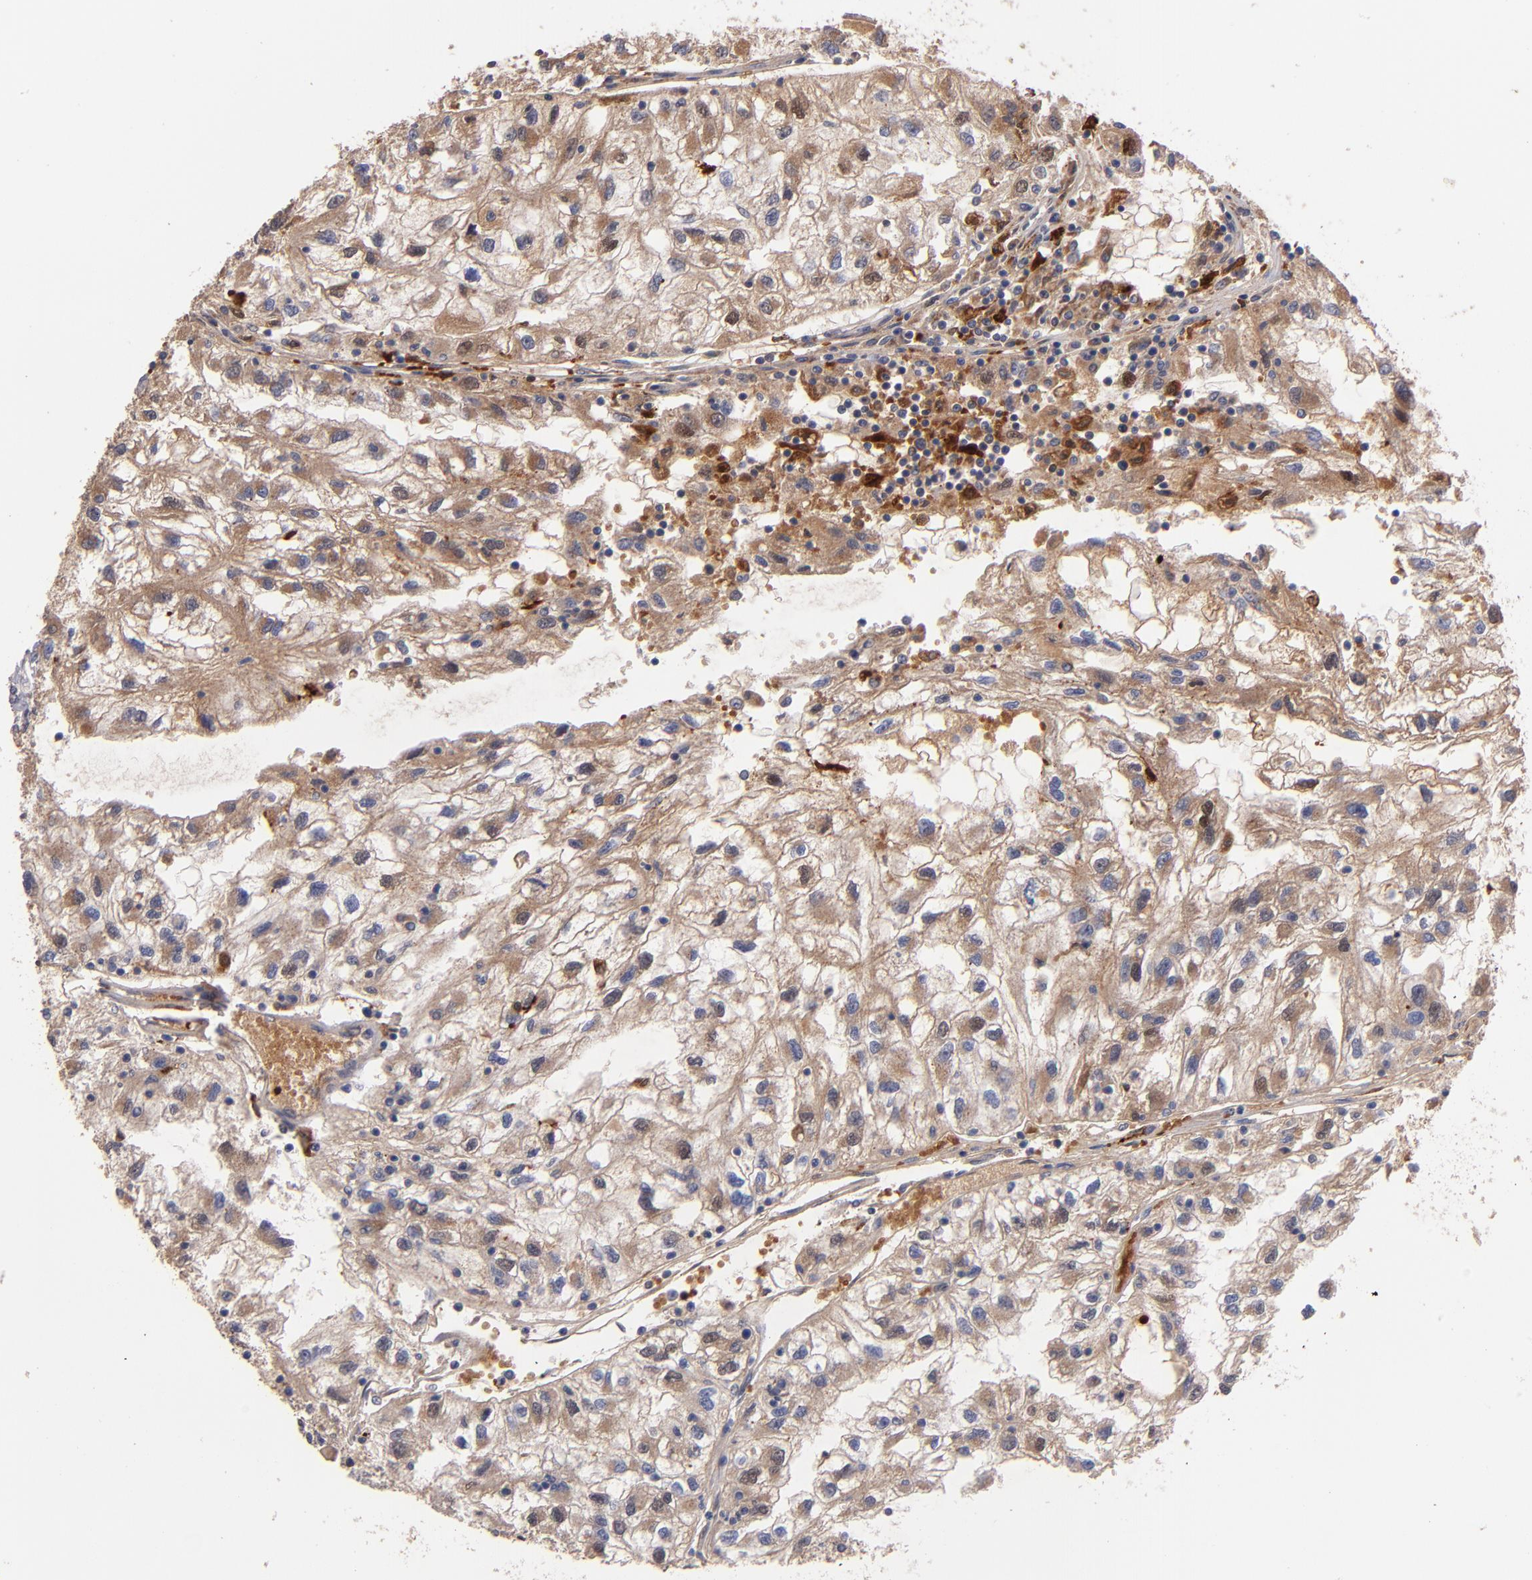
{"staining": {"intensity": "moderate", "quantity": "25%-75%", "location": "cytoplasmic/membranous"}, "tissue": "renal cancer", "cell_type": "Tumor cells", "image_type": "cancer", "snomed": [{"axis": "morphology", "description": "Normal tissue, NOS"}, {"axis": "morphology", "description": "Adenocarcinoma, NOS"}, {"axis": "topography", "description": "Kidney"}], "caption": "High-power microscopy captured an immunohistochemistry histopathology image of adenocarcinoma (renal), revealing moderate cytoplasmic/membranous positivity in approximately 25%-75% of tumor cells. Nuclei are stained in blue.", "gene": "DIABLO", "patient": {"sex": "male", "age": 71}}